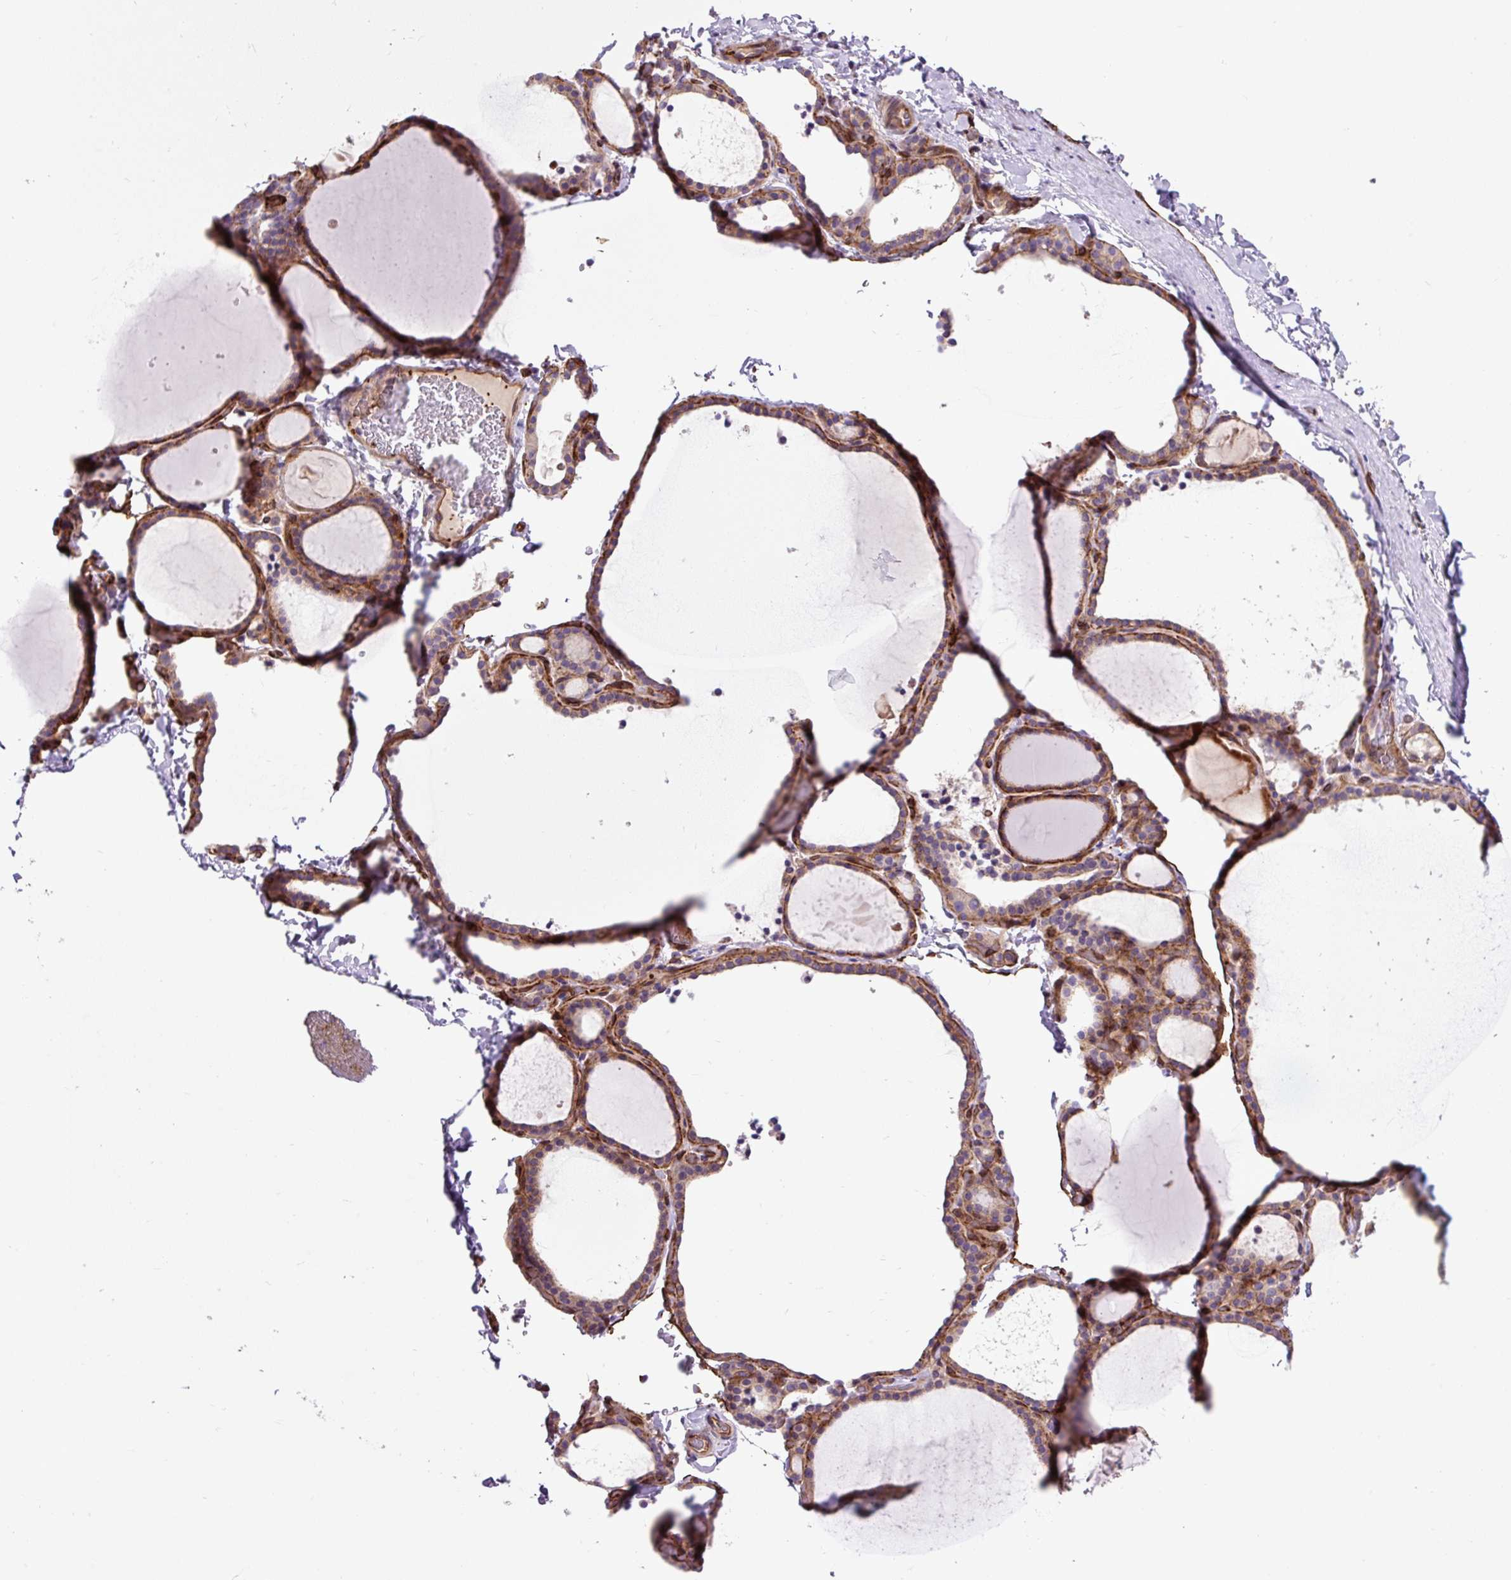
{"staining": {"intensity": "weak", "quantity": "25%-75%", "location": "cytoplasmic/membranous"}, "tissue": "thyroid gland", "cell_type": "Glandular cells", "image_type": "normal", "snomed": [{"axis": "morphology", "description": "Normal tissue, NOS"}, {"axis": "topography", "description": "Thyroid gland"}], "caption": "A low amount of weak cytoplasmic/membranous positivity is appreciated in approximately 25%-75% of glandular cells in benign thyroid gland. The staining was performed using DAB, with brown indicating positive protein expression. Nuclei are stained blue with hematoxylin.", "gene": "PCDHGB3", "patient": {"sex": "female", "age": 22}}